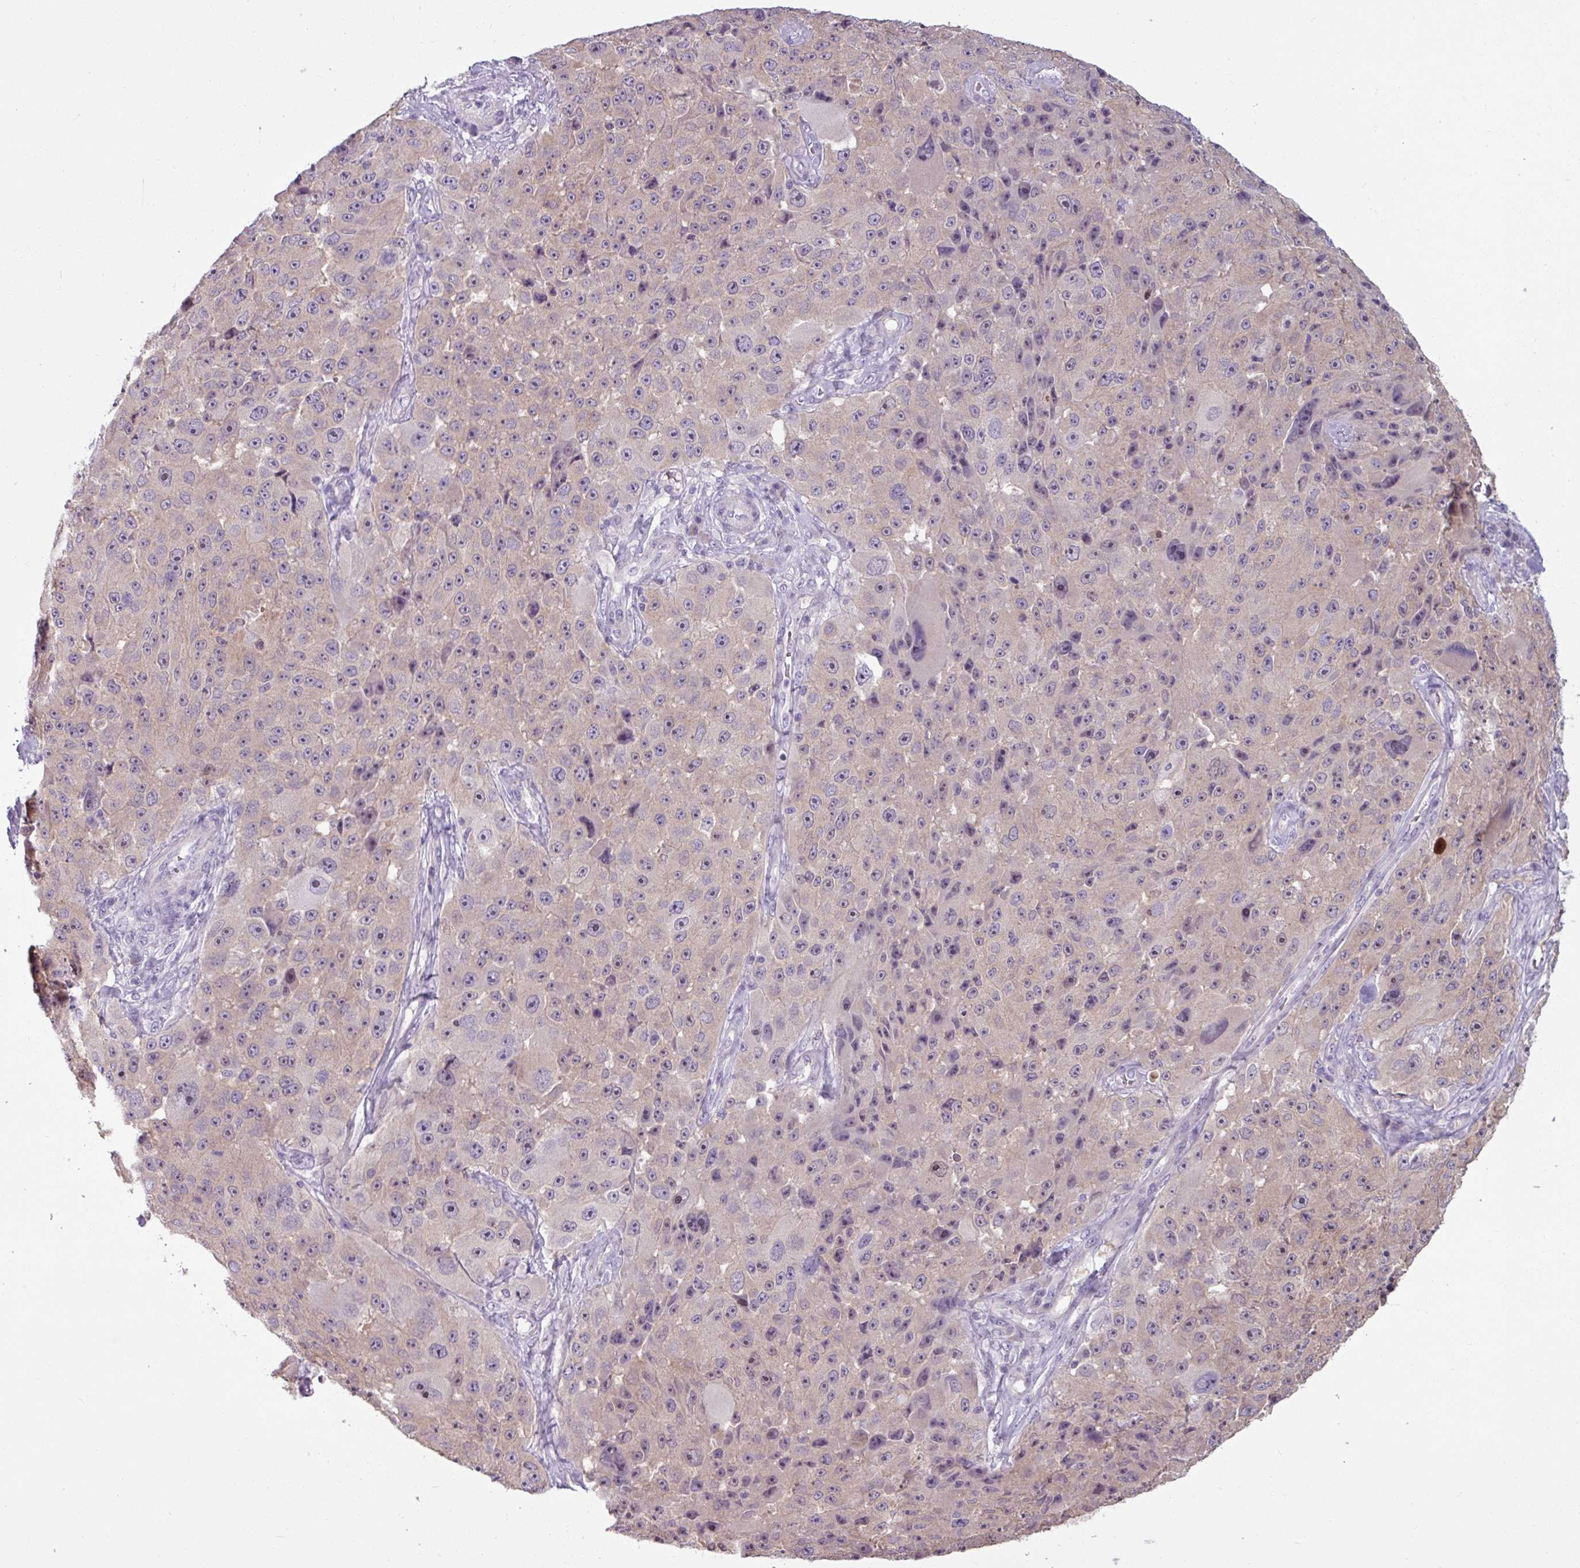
{"staining": {"intensity": "weak", "quantity": "25%-75%", "location": "nuclear"}, "tissue": "melanoma", "cell_type": "Tumor cells", "image_type": "cancer", "snomed": [{"axis": "morphology", "description": "Malignant melanoma, Metastatic site"}, {"axis": "topography", "description": "Lymph node"}], "caption": "Melanoma was stained to show a protein in brown. There is low levels of weak nuclear staining in about 25%-75% of tumor cells.", "gene": "PNMA6A", "patient": {"sex": "male", "age": 62}}